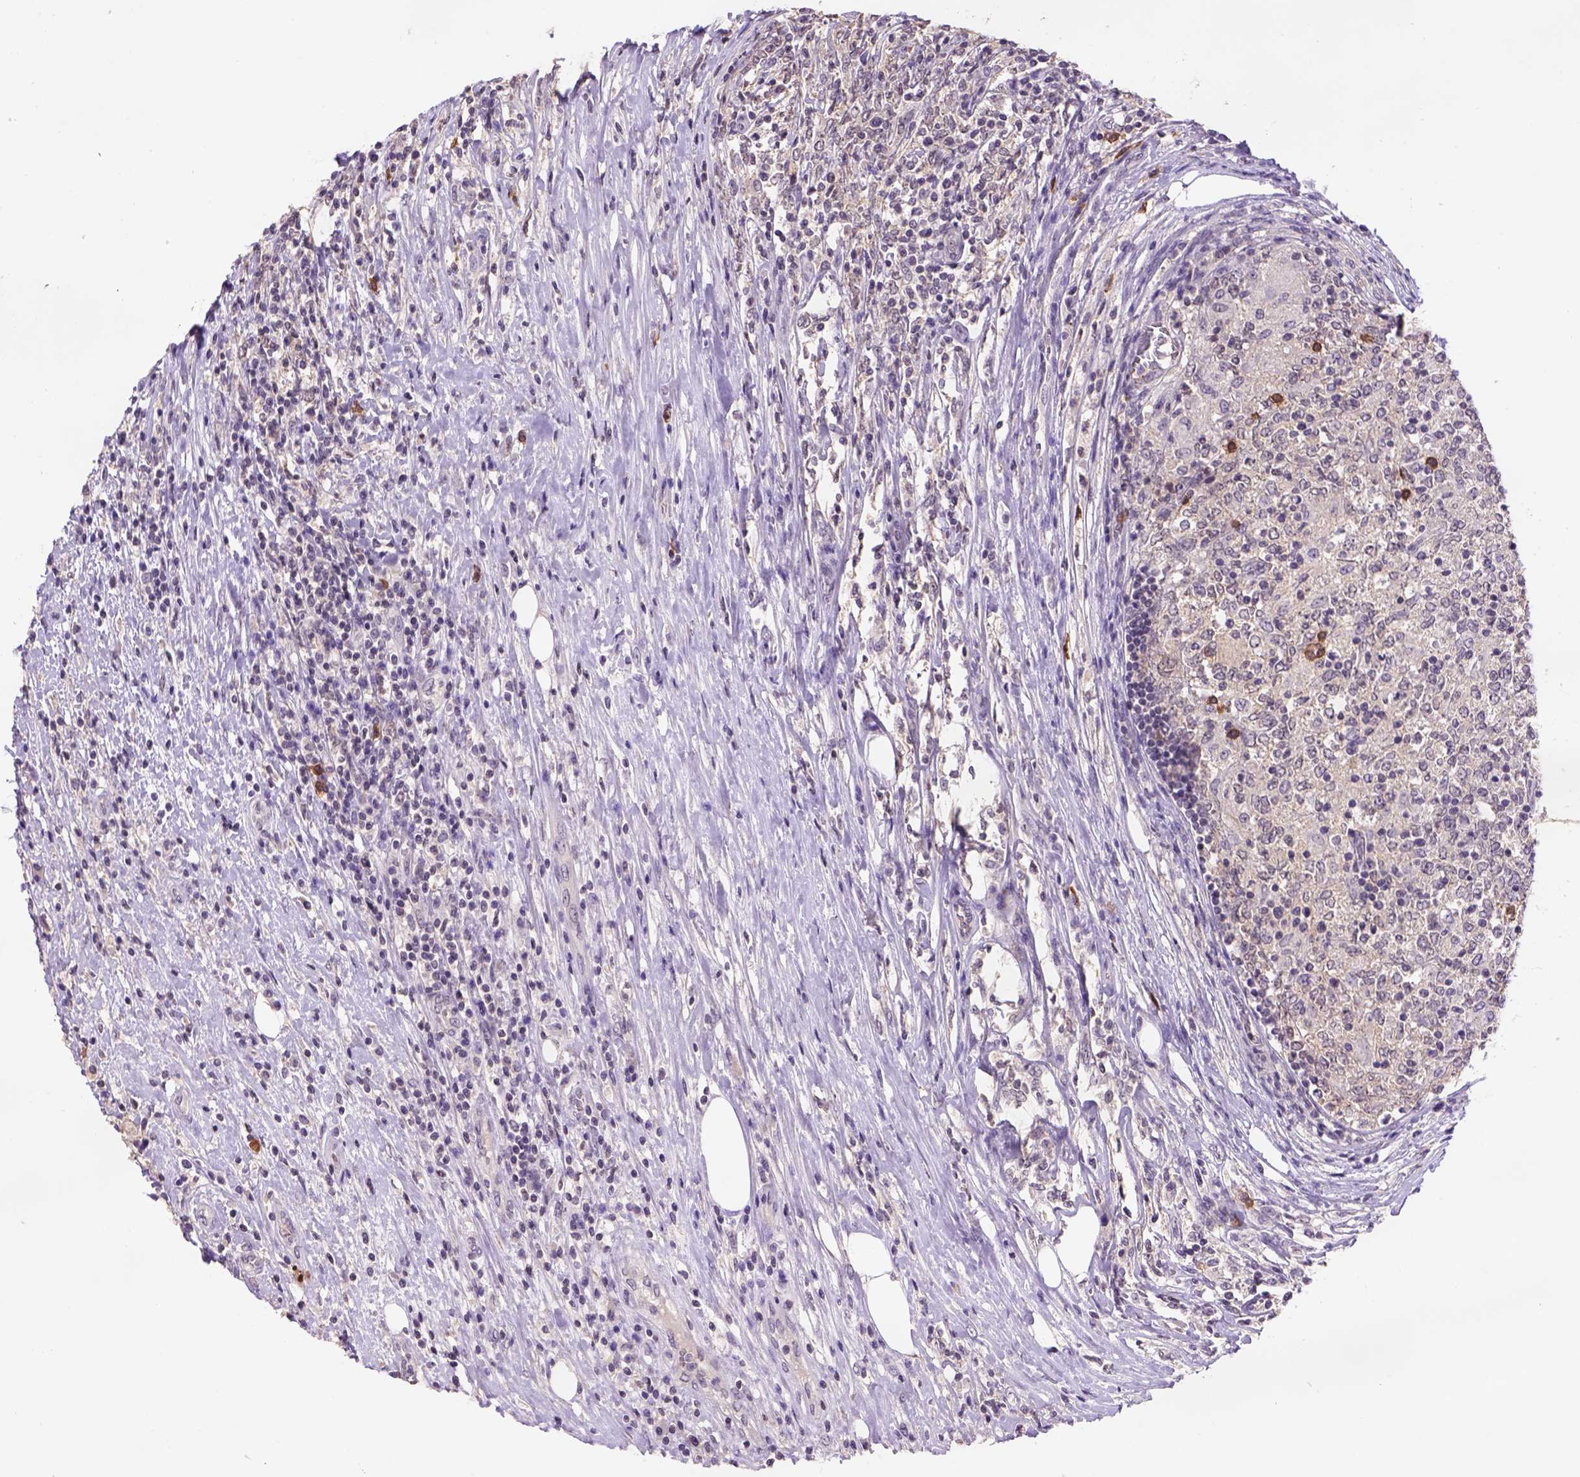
{"staining": {"intensity": "weak", "quantity": ">75%", "location": "cytoplasmic/membranous,nuclear"}, "tissue": "lymphoma", "cell_type": "Tumor cells", "image_type": "cancer", "snomed": [{"axis": "morphology", "description": "Malignant lymphoma, non-Hodgkin's type, High grade"}, {"axis": "topography", "description": "Lymph node"}], "caption": "This is a histology image of immunohistochemistry (IHC) staining of malignant lymphoma, non-Hodgkin's type (high-grade), which shows weak expression in the cytoplasmic/membranous and nuclear of tumor cells.", "gene": "SCML4", "patient": {"sex": "female", "age": 84}}